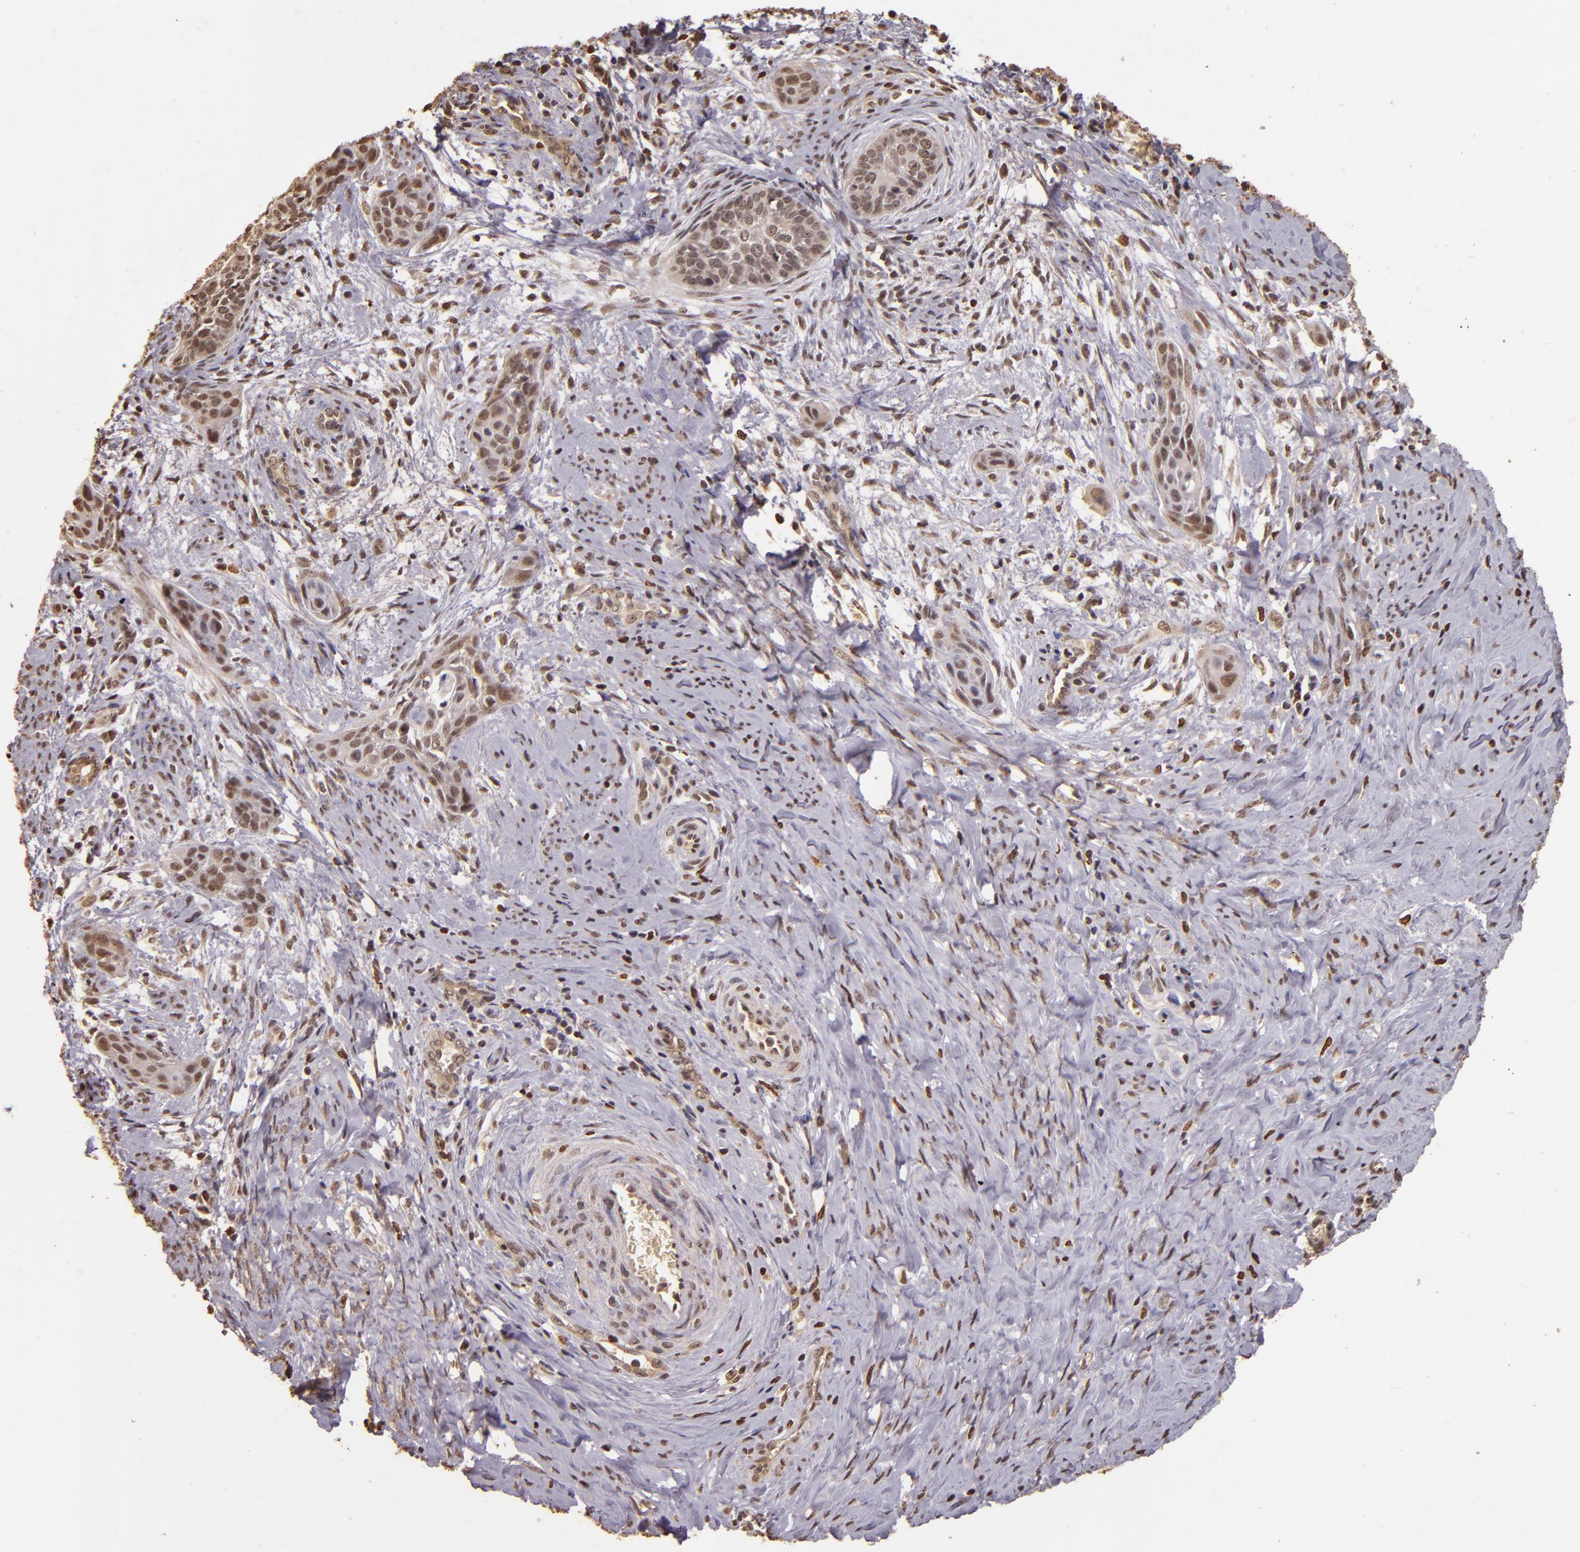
{"staining": {"intensity": "weak", "quantity": "25%-75%", "location": "cytoplasmic/membranous,nuclear"}, "tissue": "cervical cancer", "cell_type": "Tumor cells", "image_type": "cancer", "snomed": [{"axis": "morphology", "description": "Squamous cell carcinoma, NOS"}, {"axis": "topography", "description": "Cervix"}], "caption": "Tumor cells exhibit low levels of weak cytoplasmic/membranous and nuclear staining in approximately 25%-75% of cells in cervical squamous cell carcinoma. Using DAB (brown) and hematoxylin (blue) stains, captured at high magnification using brightfield microscopy.", "gene": "CUL1", "patient": {"sex": "female", "age": 33}}